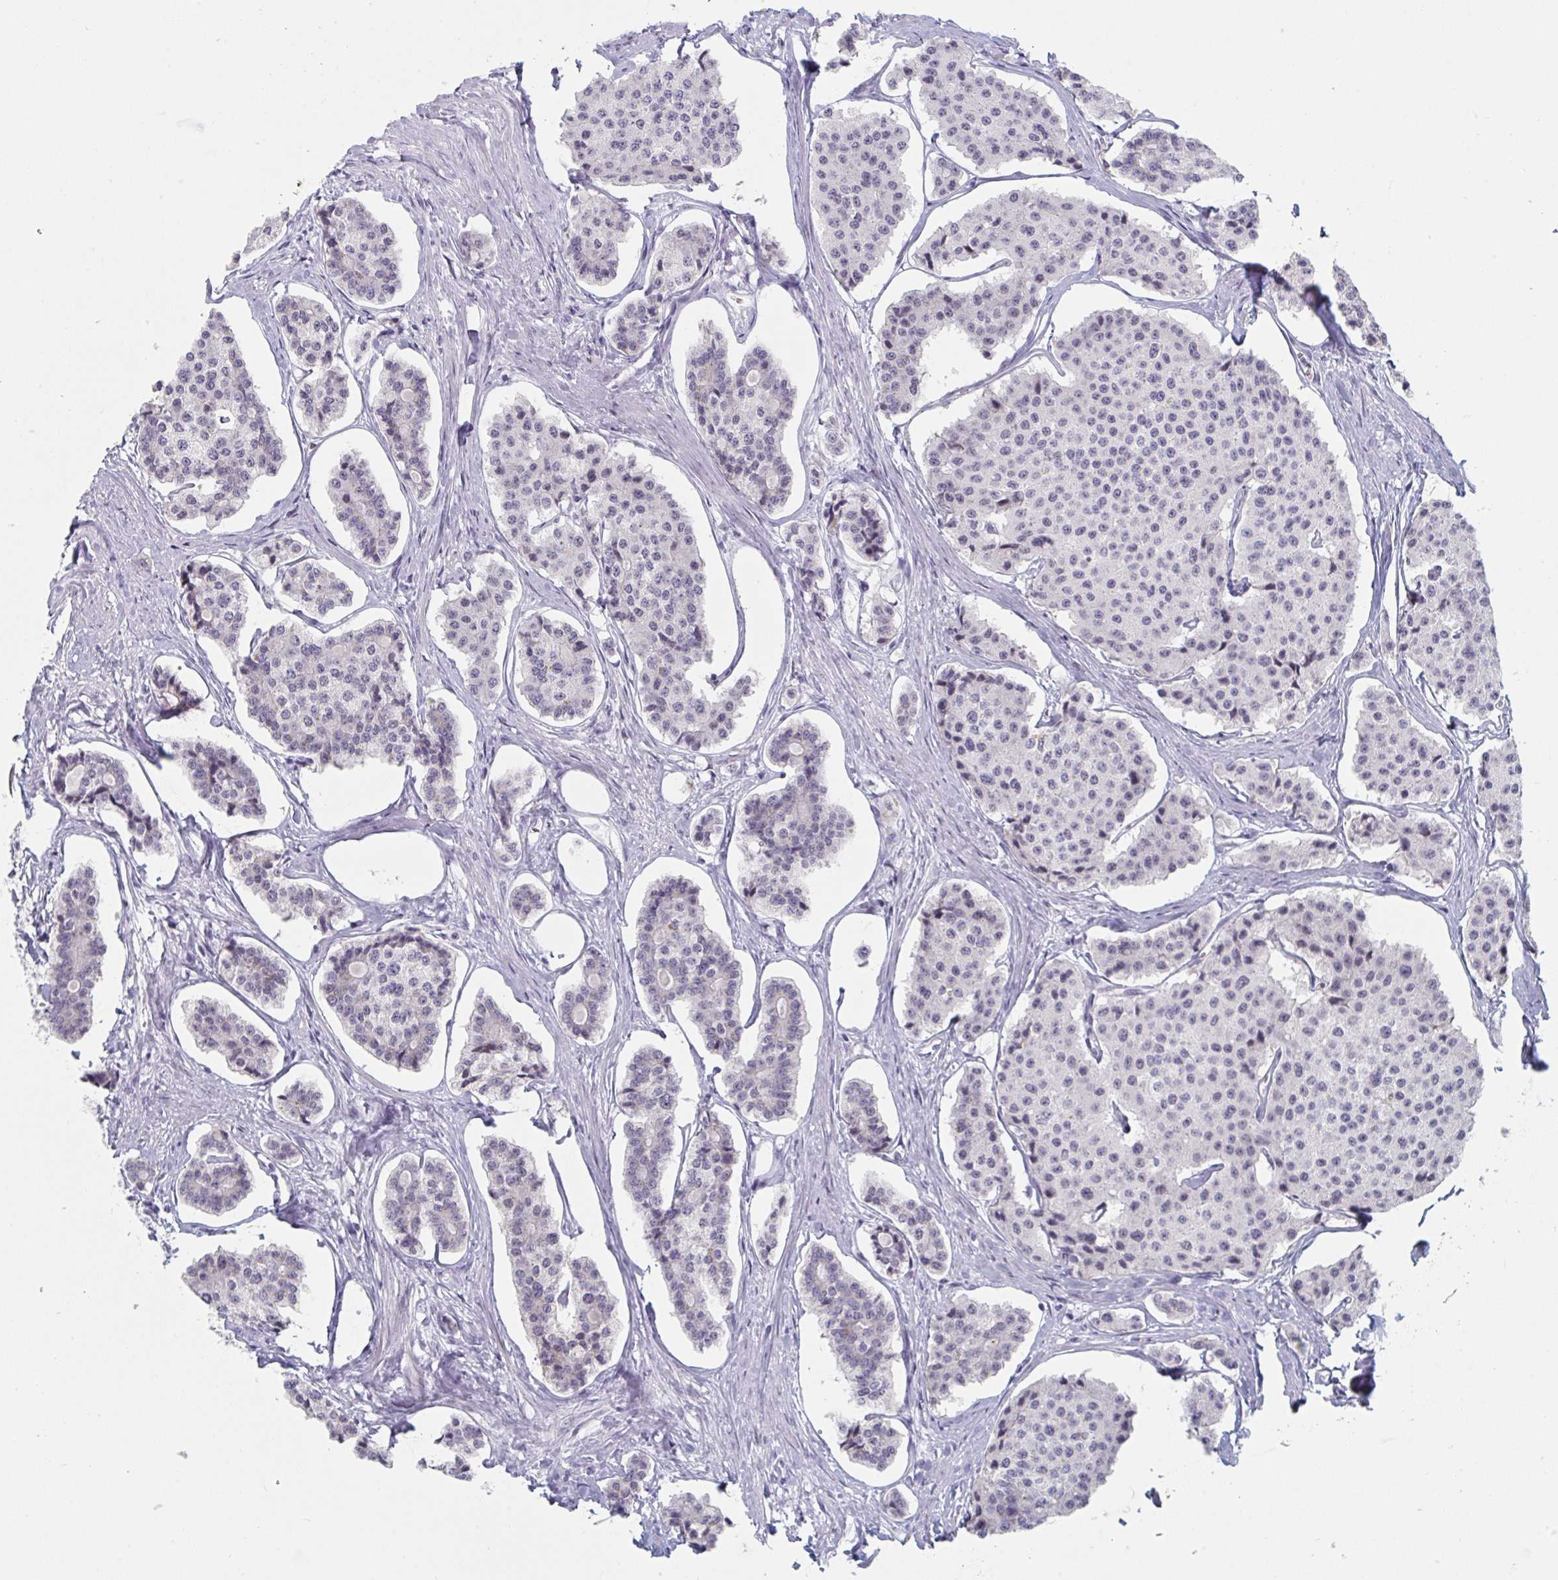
{"staining": {"intensity": "weak", "quantity": "25%-75%", "location": "nuclear"}, "tissue": "carcinoid", "cell_type": "Tumor cells", "image_type": "cancer", "snomed": [{"axis": "morphology", "description": "Carcinoid, malignant, NOS"}, {"axis": "topography", "description": "Small intestine"}], "caption": "A high-resolution micrograph shows immunohistochemistry staining of carcinoid (malignant), which reveals weak nuclear positivity in about 25%-75% of tumor cells. (Brightfield microscopy of DAB IHC at high magnification).", "gene": "NR1H2", "patient": {"sex": "female", "age": 65}}